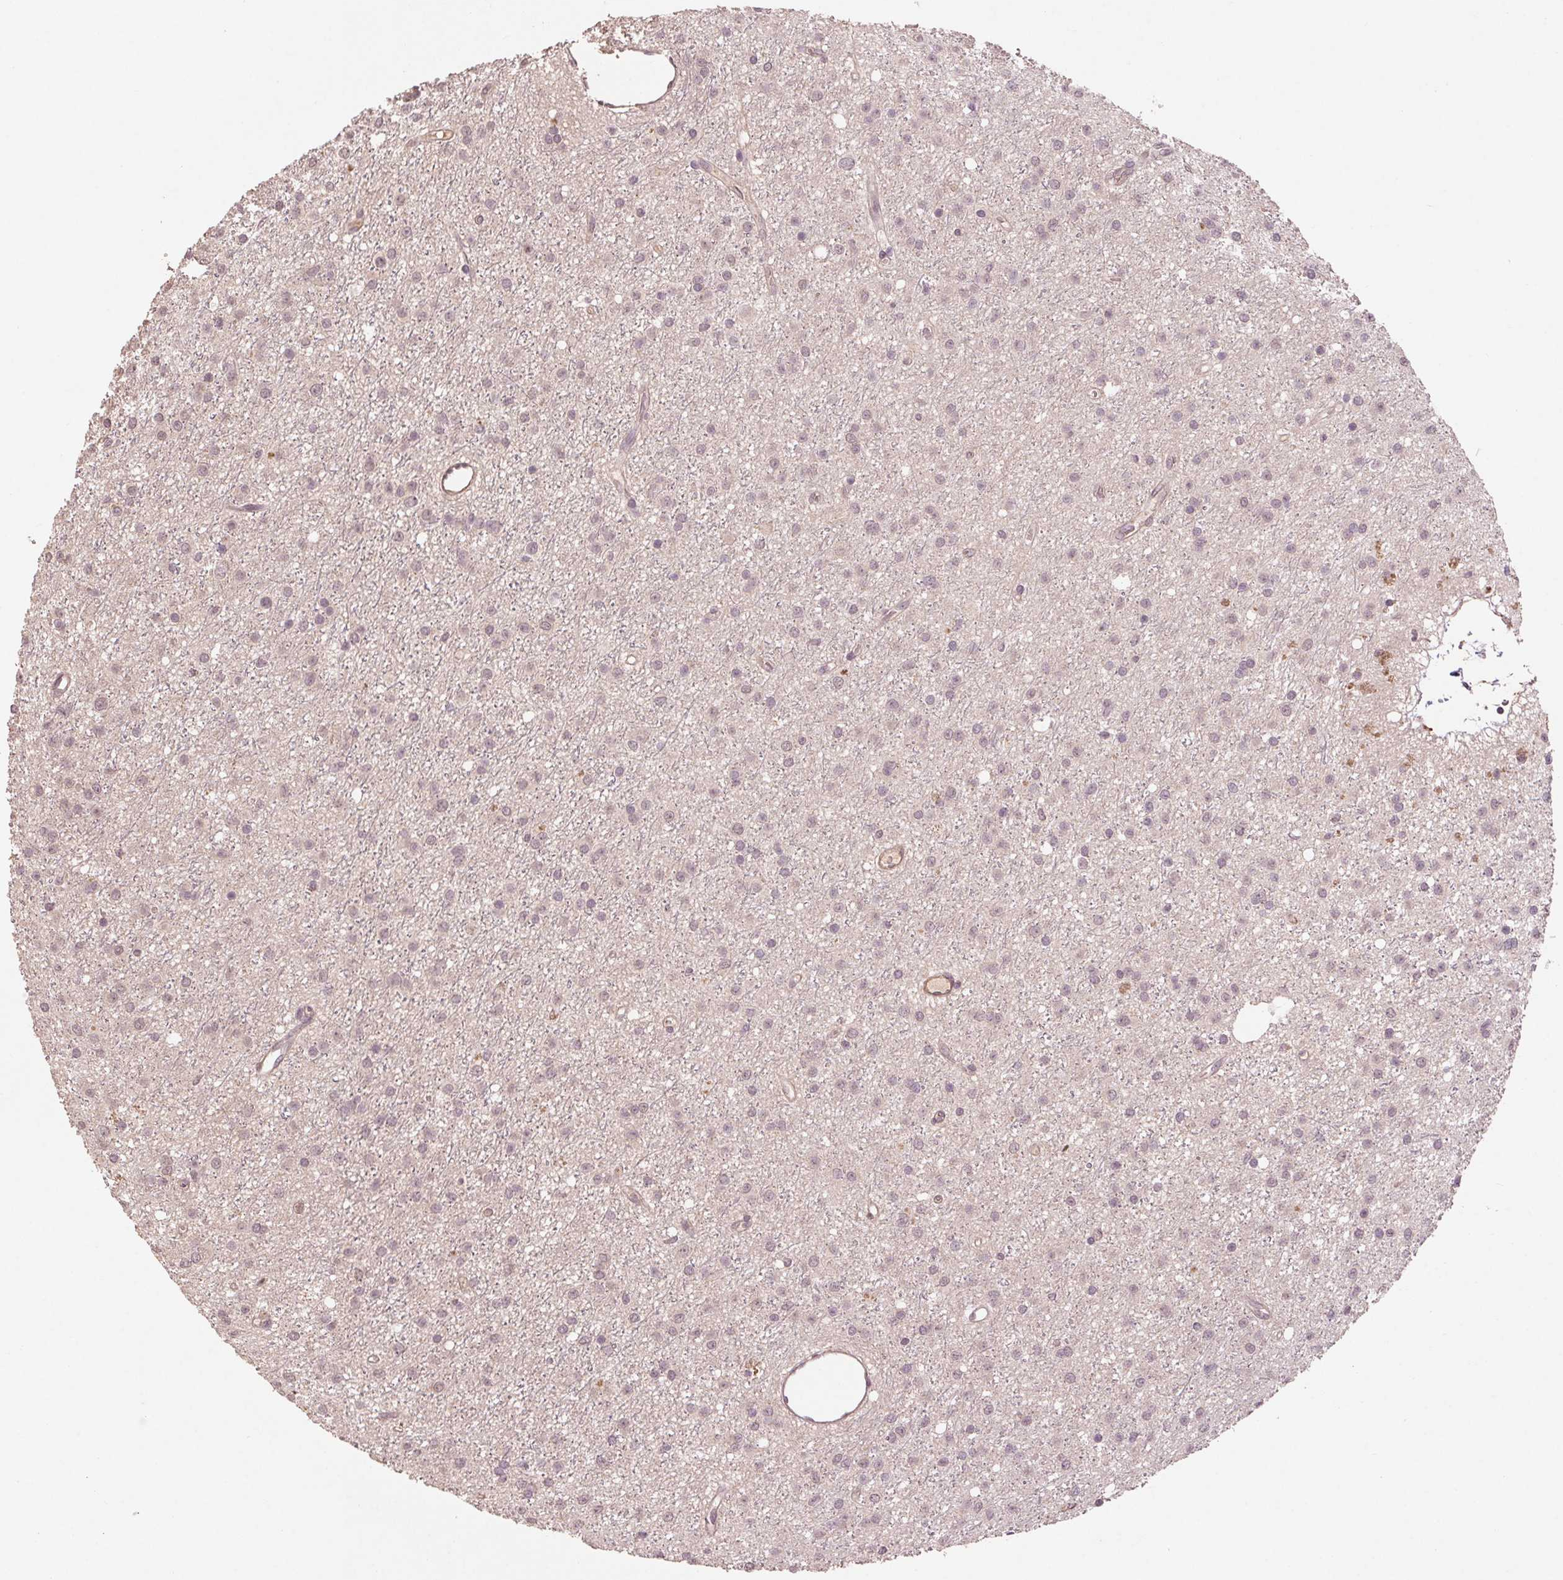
{"staining": {"intensity": "negative", "quantity": "none", "location": "none"}, "tissue": "glioma", "cell_type": "Tumor cells", "image_type": "cancer", "snomed": [{"axis": "morphology", "description": "Glioma, malignant, Low grade"}, {"axis": "topography", "description": "Brain"}], "caption": "IHC of glioma shows no positivity in tumor cells.", "gene": "SMLR1", "patient": {"sex": "male", "age": 27}}